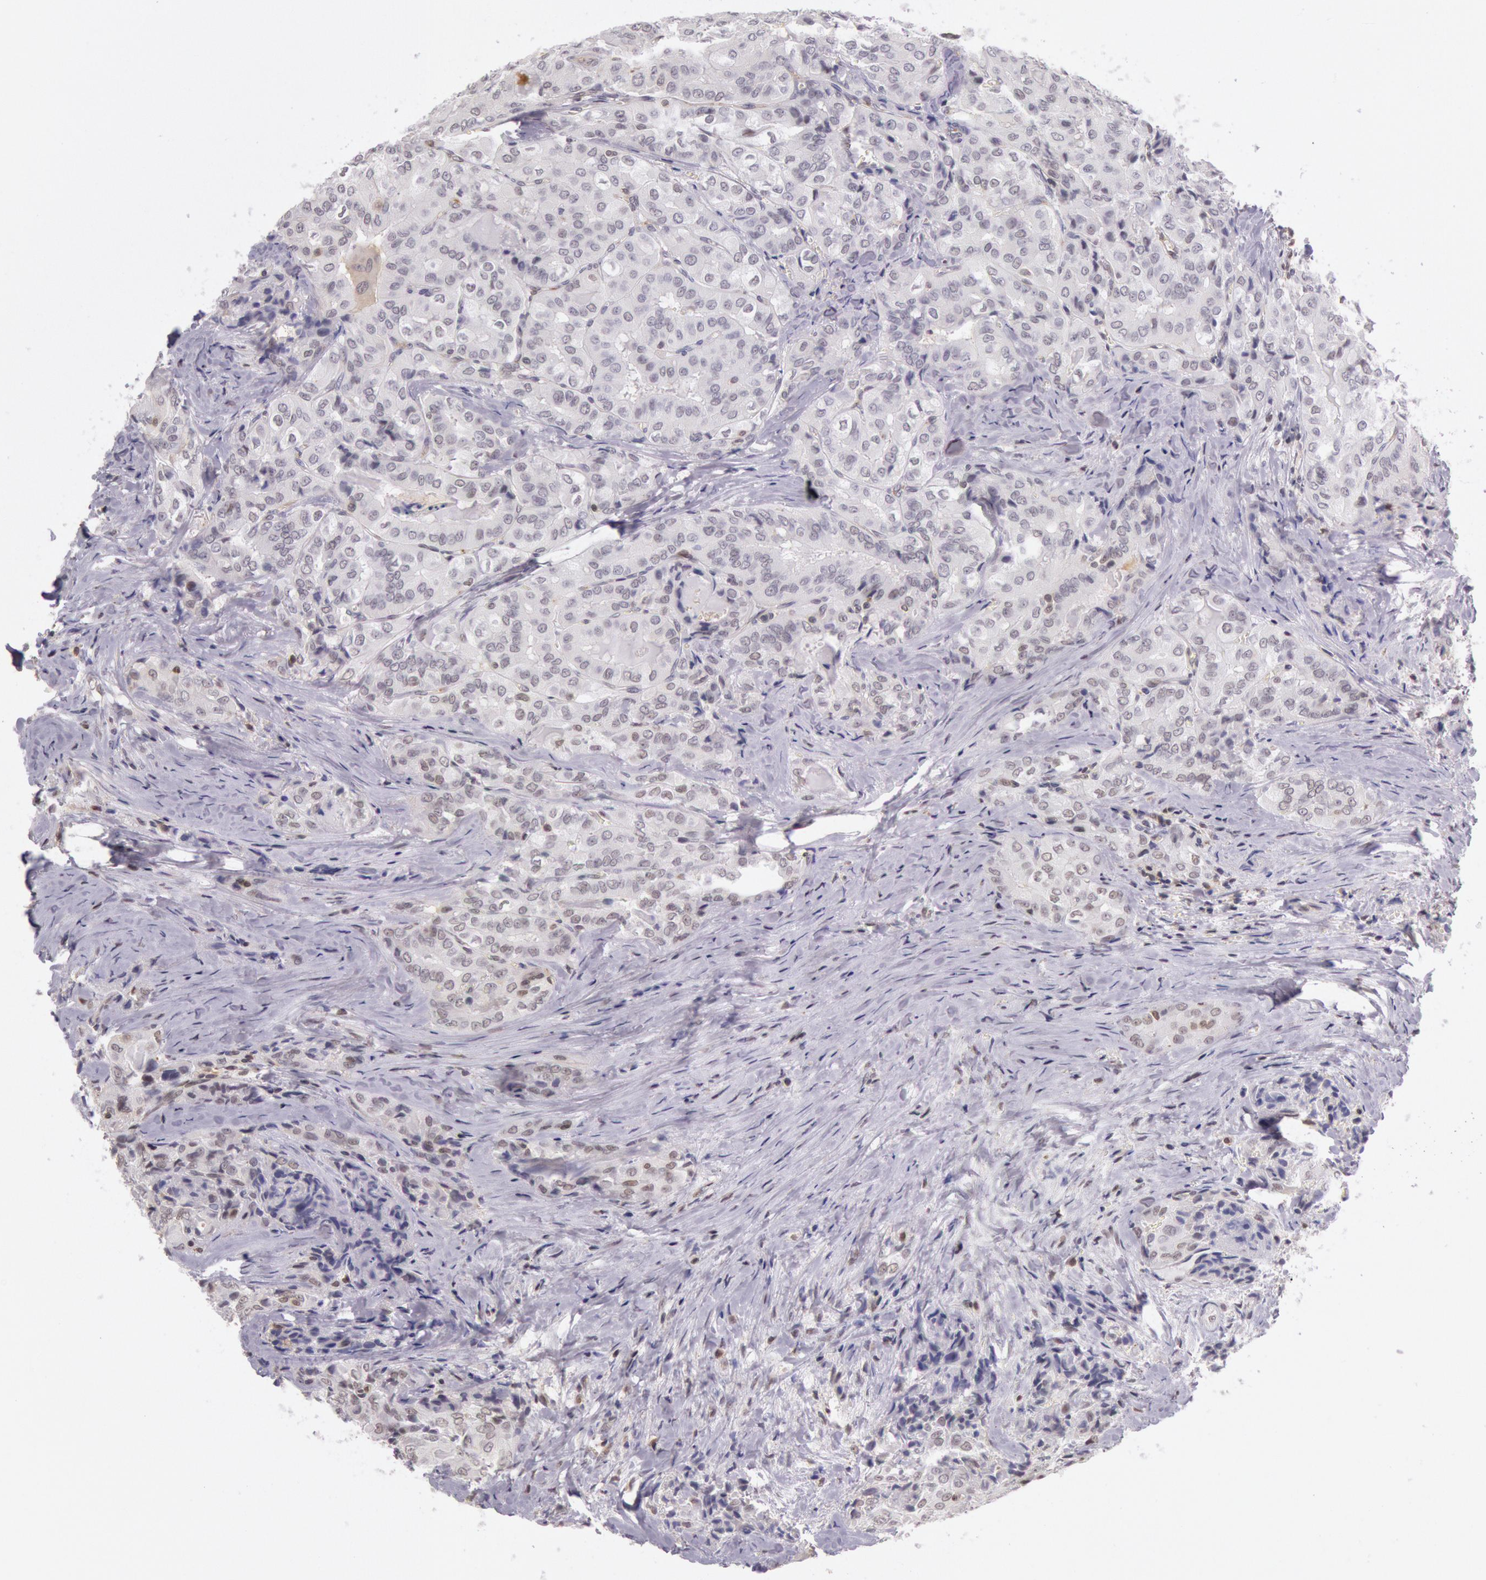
{"staining": {"intensity": "negative", "quantity": "none", "location": "none"}, "tissue": "thyroid cancer", "cell_type": "Tumor cells", "image_type": "cancer", "snomed": [{"axis": "morphology", "description": "Papillary adenocarcinoma, NOS"}, {"axis": "topography", "description": "Thyroid gland"}], "caption": "A micrograph of human papillary adenocarcinoma (thyroid) is negative for staining in tumor cells.", "gene": "HIF1A", "patient": {"sex": "female", "age": 71}}